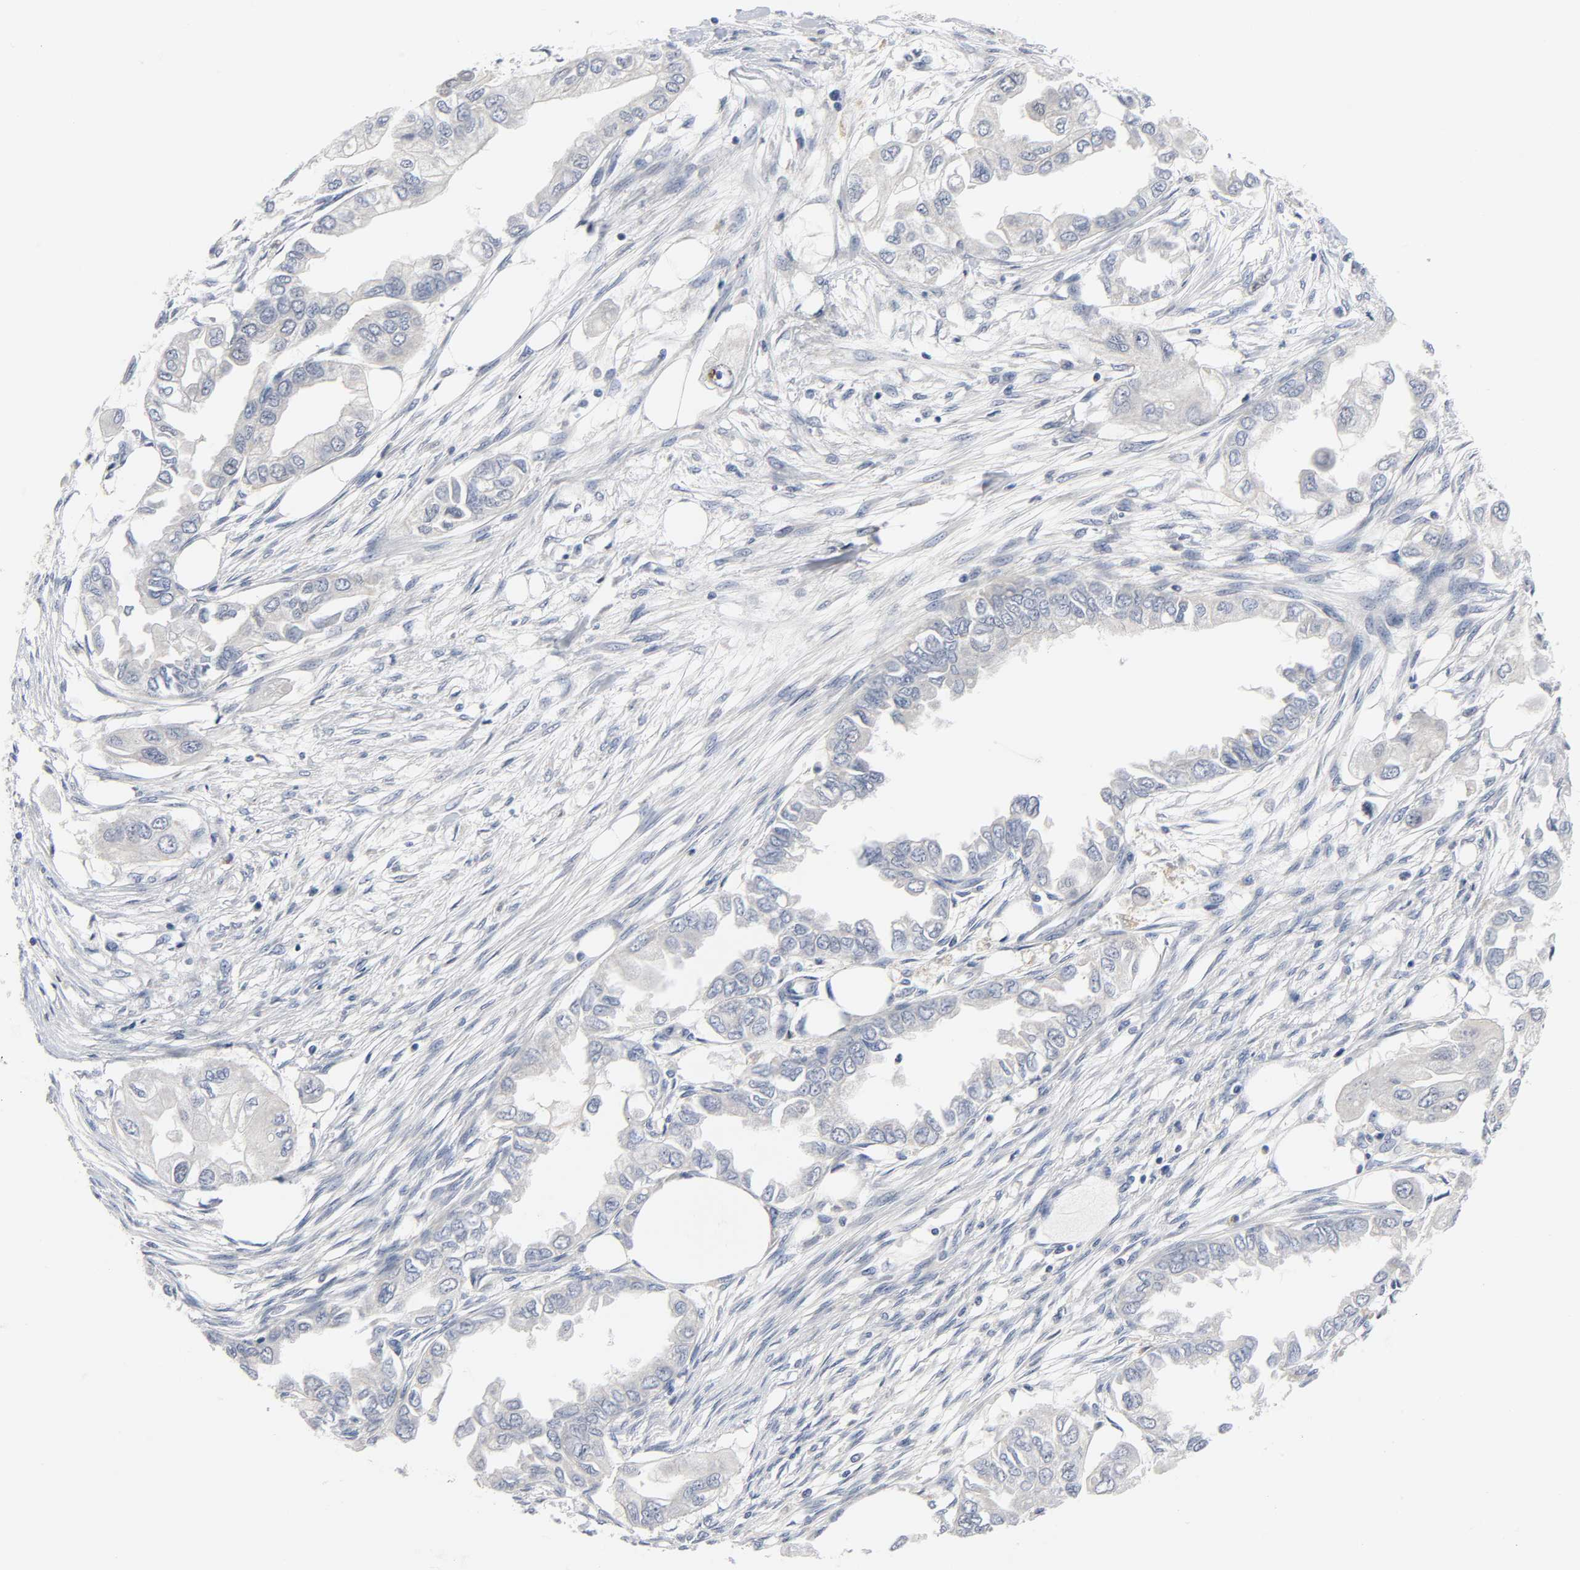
{"staining": {"intensity": "negative", "quantity": "none", "location": "none"}, "tissue": "endometrial cancer", "cell_type": "Tumor cells", "image_type": "cancer", "snomed": [{"axis": "morphology", "description": "Adenocarcinoma, NOS"}, {"axis": "topography", "description": "Endometrium"}], "caption": "There is no significant positivity in tumor cells of endometrial adenocarcinoma. (DAB (3,3'-diaminobenzidine) IHC with hematoxylin counter stain).", "gene": "WEE1", "patient": {"sex": "female", "age": 67}}